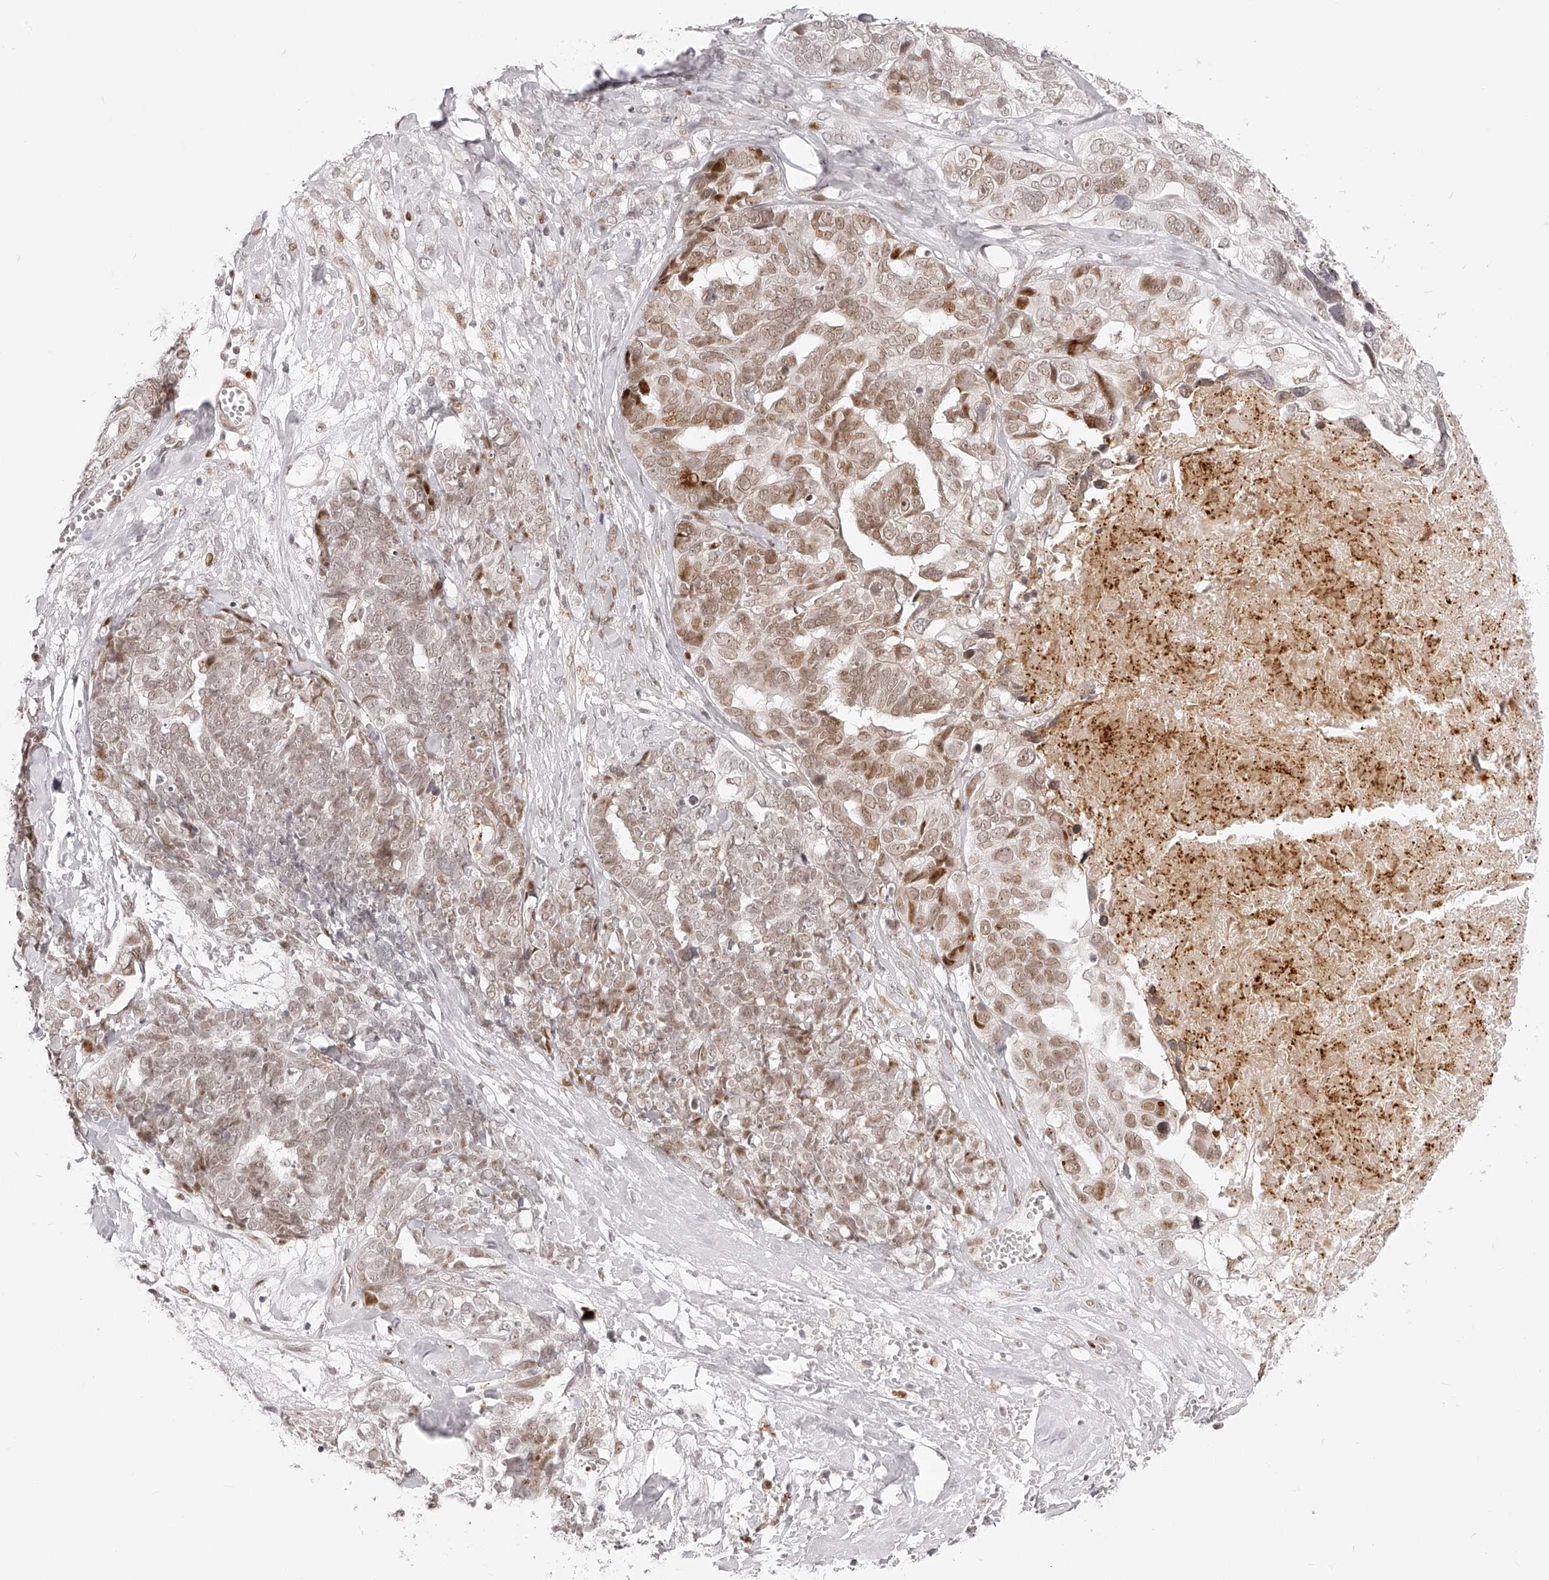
{"staining": {"intensity": "moderate", "quantity": "<25%", "location": "nuclear"}, "tissue": "ovarian cancer", "cell_type": "Tumor cells", "image_type": "cancer", "snomed": [{"axis": "morphology", "description": "Cystadenocarcinoma, serous, NOS"}, {"axis": "topography", "description": "Ovary"}], "caption": "Ovarian cancer (serous cystadenocarcinoma) stained for a protein reveals moderate nuclear positivity in tumor cells.", "gene": "PLEKHG1", "patient": {"sex": "female", "age": 79}}